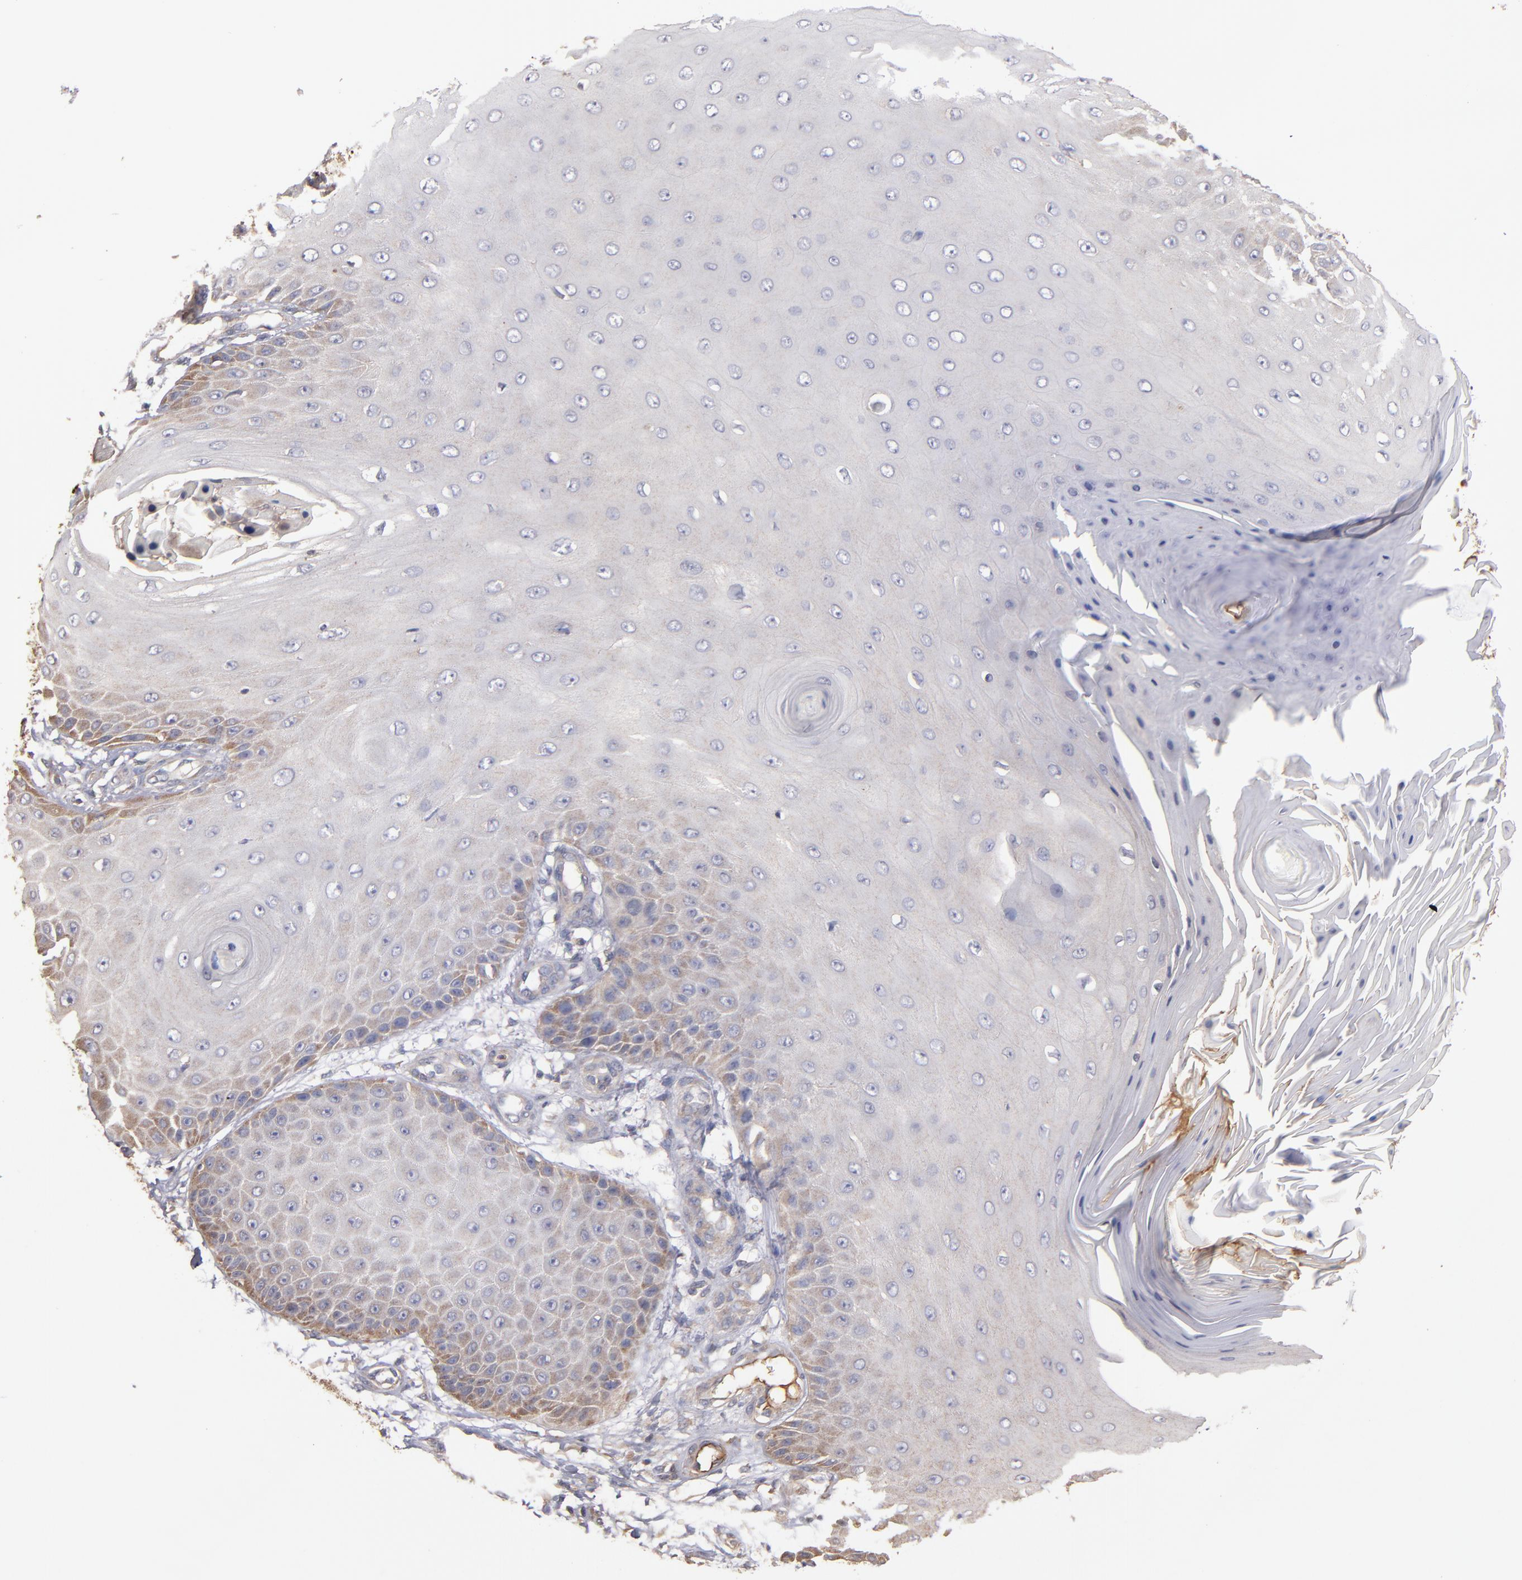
{"staining": {"intensity": "weak", "quantity": "<25%", "location": "cytoplasmic/membranous"}, "tissue": "skin cancer", "cell_type": "Tumor cells", "image_type": "cancer", "snomed": [{"axis": "morphology", "description": "Squamous cell carcinoma, NOS"}, {"axis": "topography", "description": "Skin"}], "caption": "There is no significant staining in tumor cells of skin cancer (squamous cell carcinoma).", "gene": "DACT1", "patient": {"sex": "female", "age": 40}}